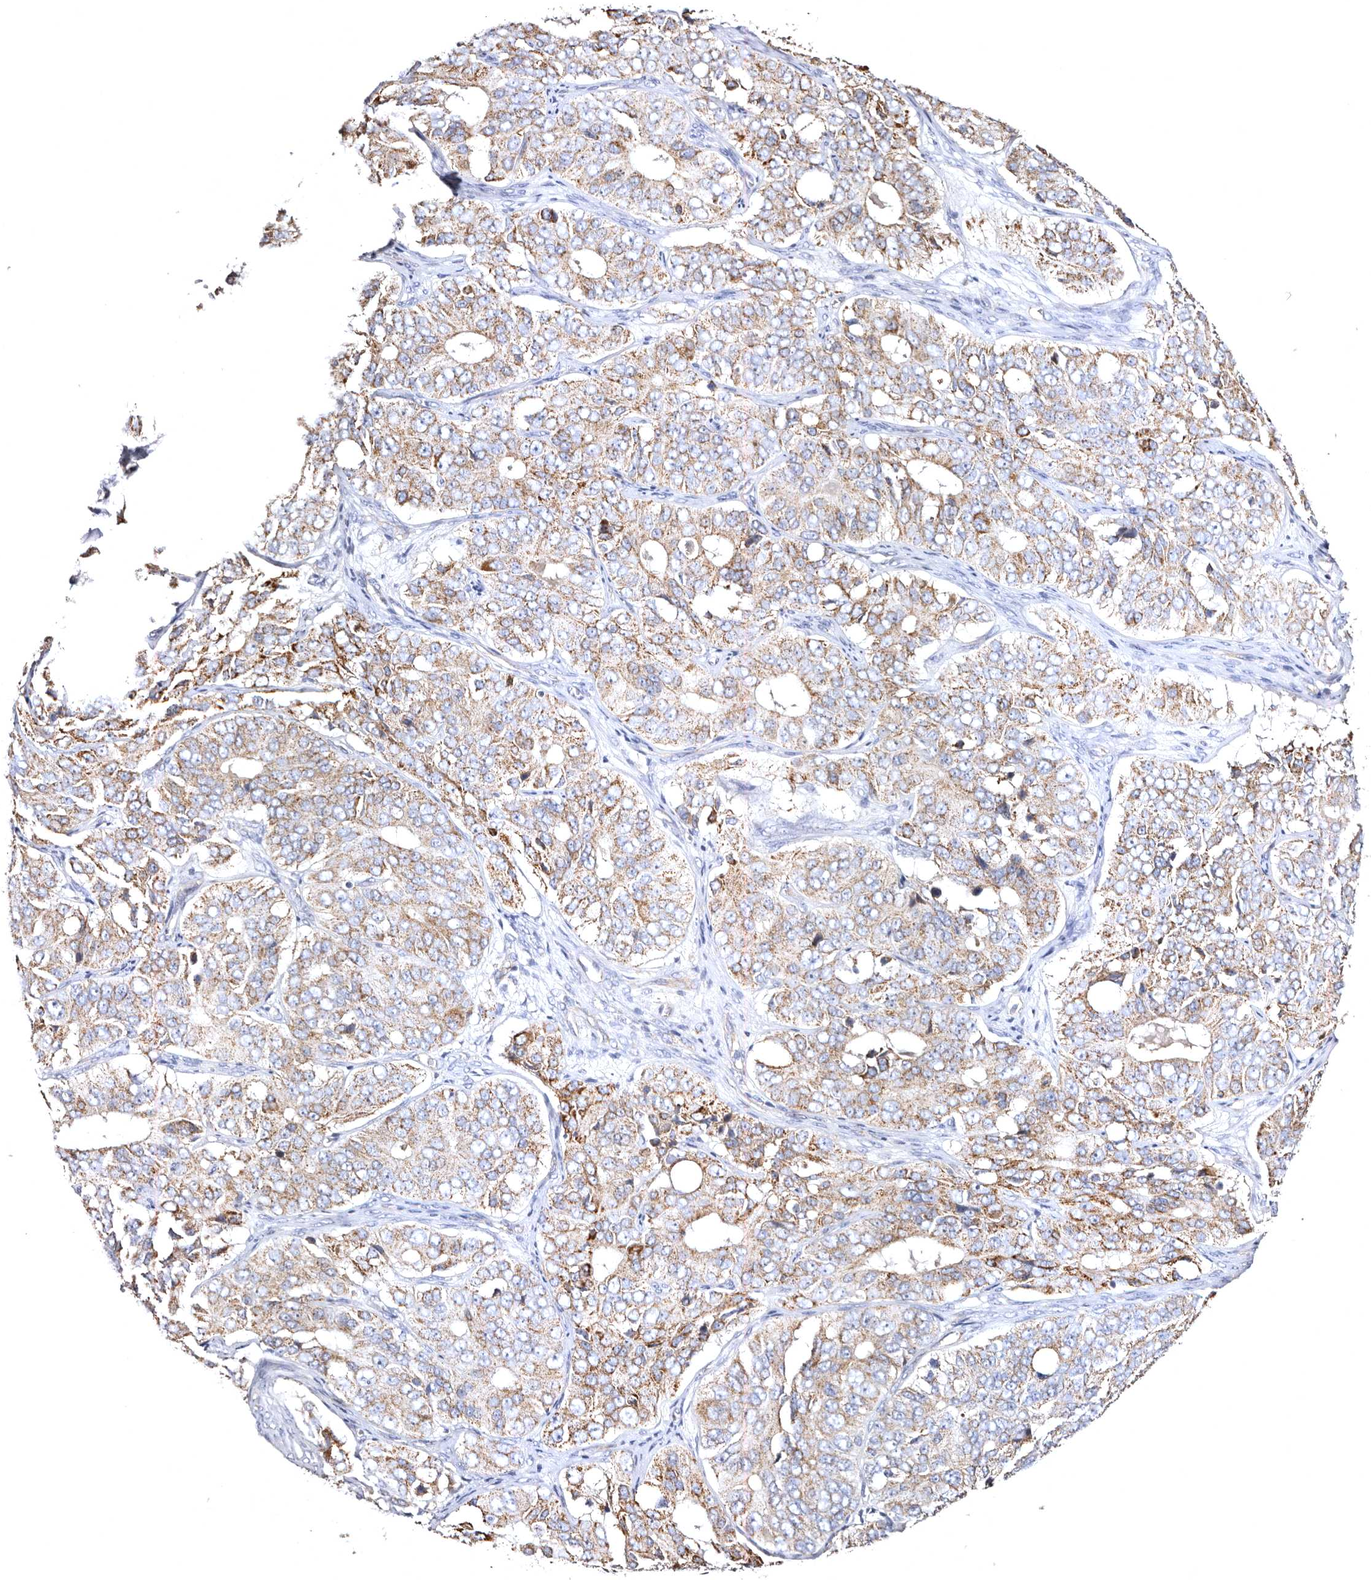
{"staining": {"intensity": "moderate", "quantity": ">75%", "location": "cytoplasmic/membranous"}, "tissue": "ovarian cancer", "cell_type": "Tumor cells", "image_type": "cancer", "snomed": [{"axis": "morphology", "description": "Carcinoma, endometroid"}, {"axis": "topography", "description": "Ovary"}], "caption": "DAB (3,3'-diaminobenzidine) immunohistochemical staining of human endometroid carcinoma (ovarian) displays moderate cytoplasmic/membranous protein staining in about >75% of tumor cells.", "gene": "BAIAP2L1", "patient": {"sex": "female", "age": 51}}